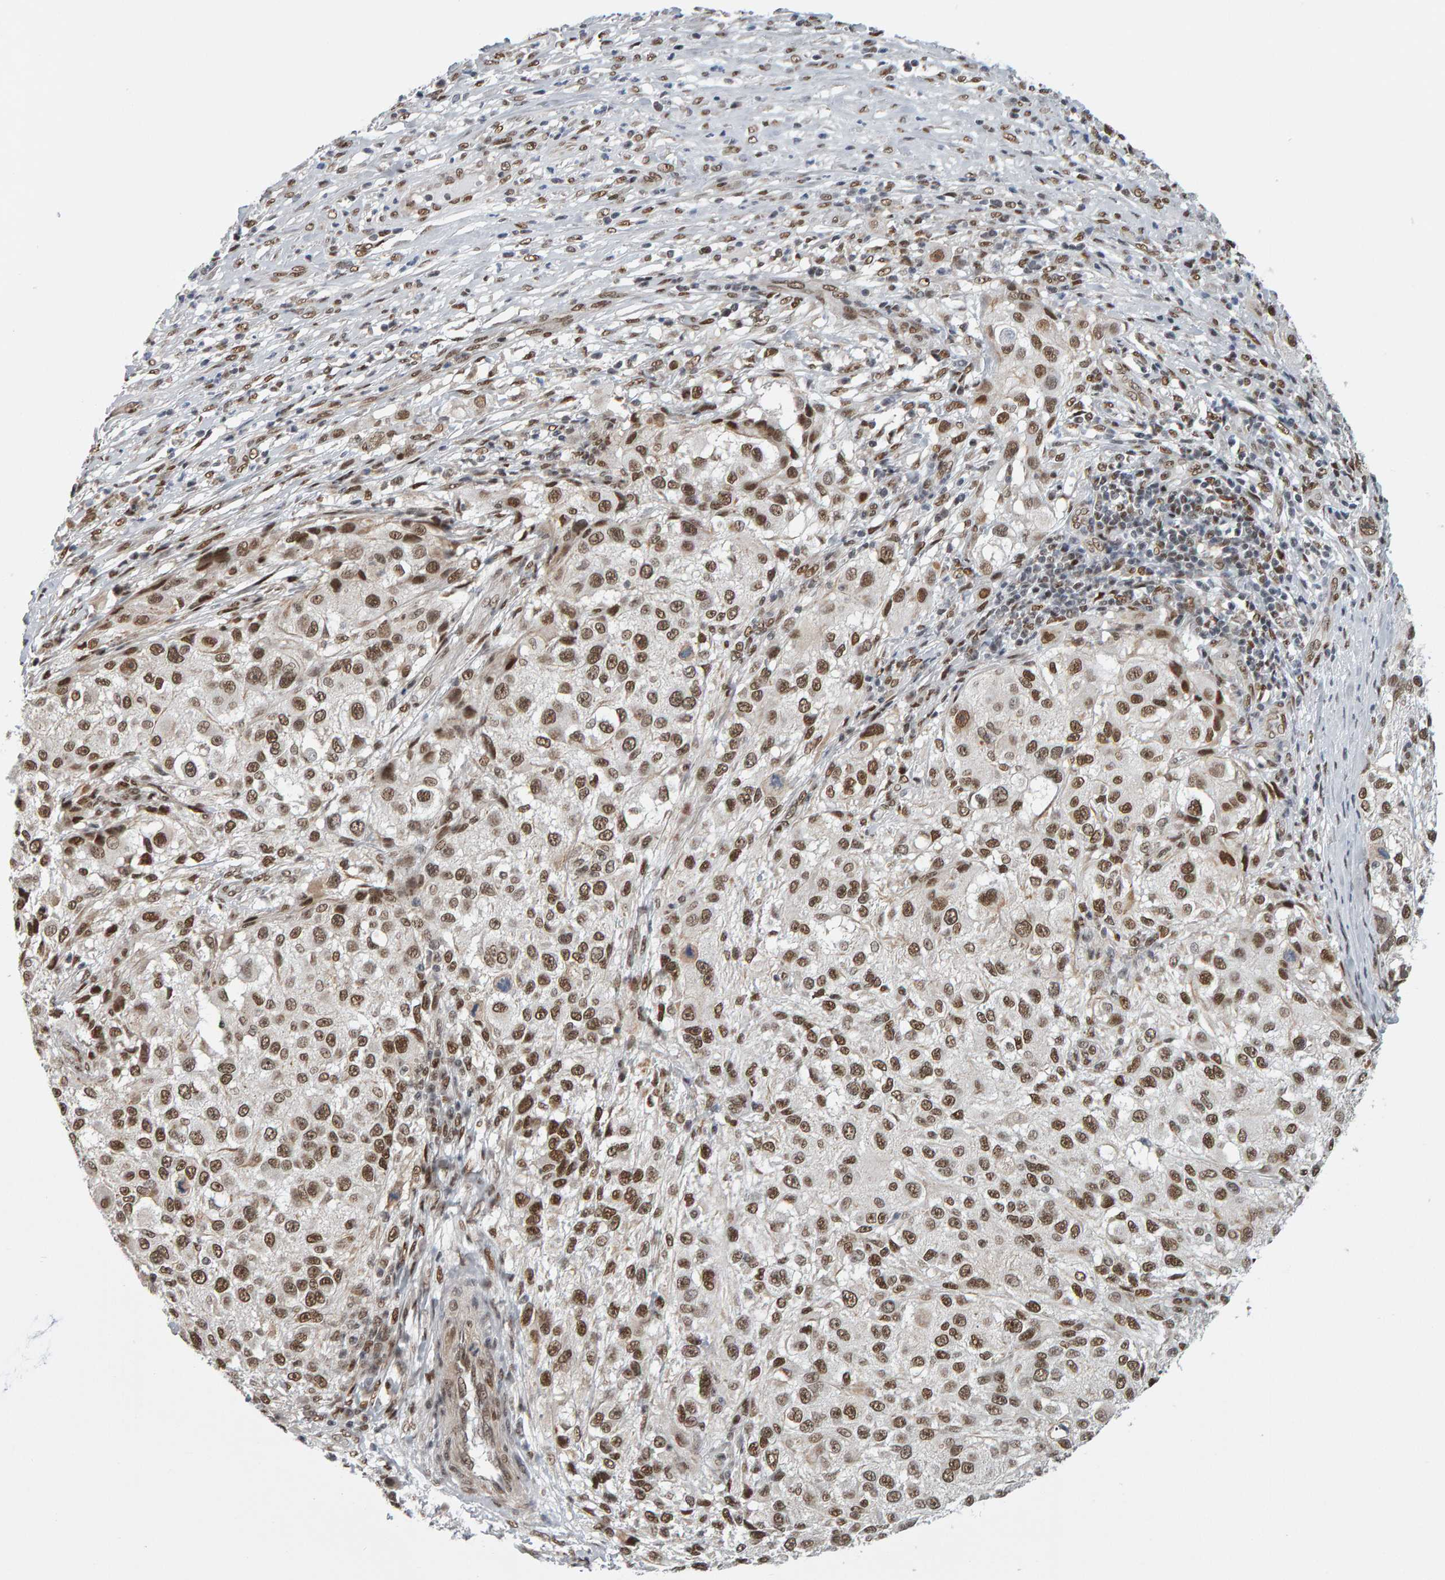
{"staining": {"intensity": "strong", "quantity": ">75%", "location": "nuclear"}, "tissue": "melanoma", "cell_type": "Tumor cells", "image_type": "cancer", "snomed": [{"axis": "morphology", "description": "Necrosis, NOS"}, {"axis": "morphology", "description": "Malignant melanoma, NOS"}, {"axis": "topography", "description": "Skin"}], "caption": "Brown immunohistochemical staining in human malignant melanoma exhibits strong nuclear expression in approximately >75% of tumor cells. (Stains: DAB (3,3'-diaminobenzidine) in brown, nuclei in blue, Microscopy: brightfield microscopy at high magnification).", "gene": "ATF7IP", "patient": {"sex": "female", "age": 87}}